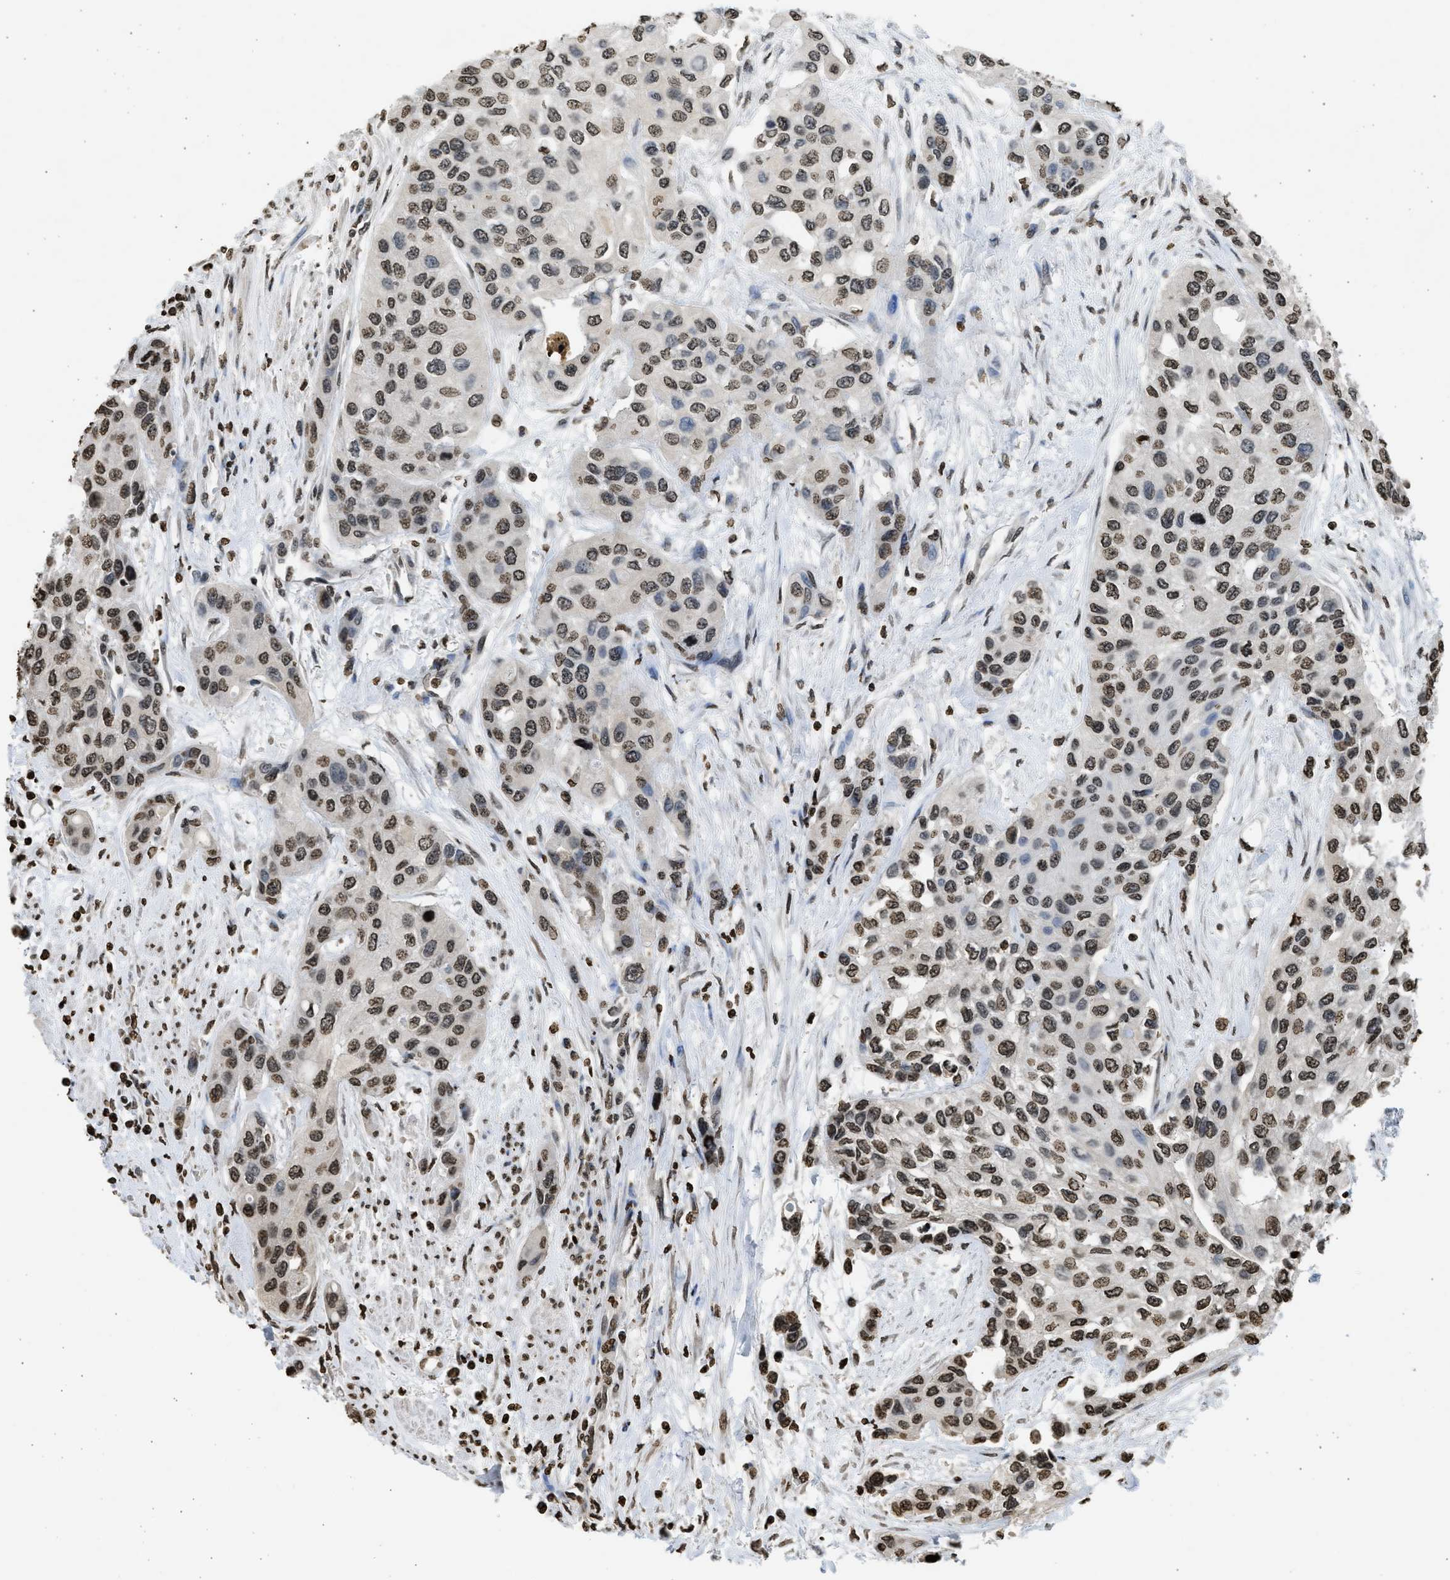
{"staining": {"intensity": "moderate", "quantity": ">75%", "location": "nuclear"}, "tissue": "urothelial cancer", "cell_type": "Tumor cells", "image_type": "cancer", "snomed": [{"axis": "morphology", "description": "Urothelial carcinoma, High grade"}, {"axis": "topography", "description": "Urinary bladder"}], "caption": "Urothelial carcinoma (high-grade) was stained to show a protein in brown. There is medium levels of moderate nuclear positivity in approximately >75% of tumor cells.", "gene": "RRAGC", "patient": {"sex": "female", "age": 56}}